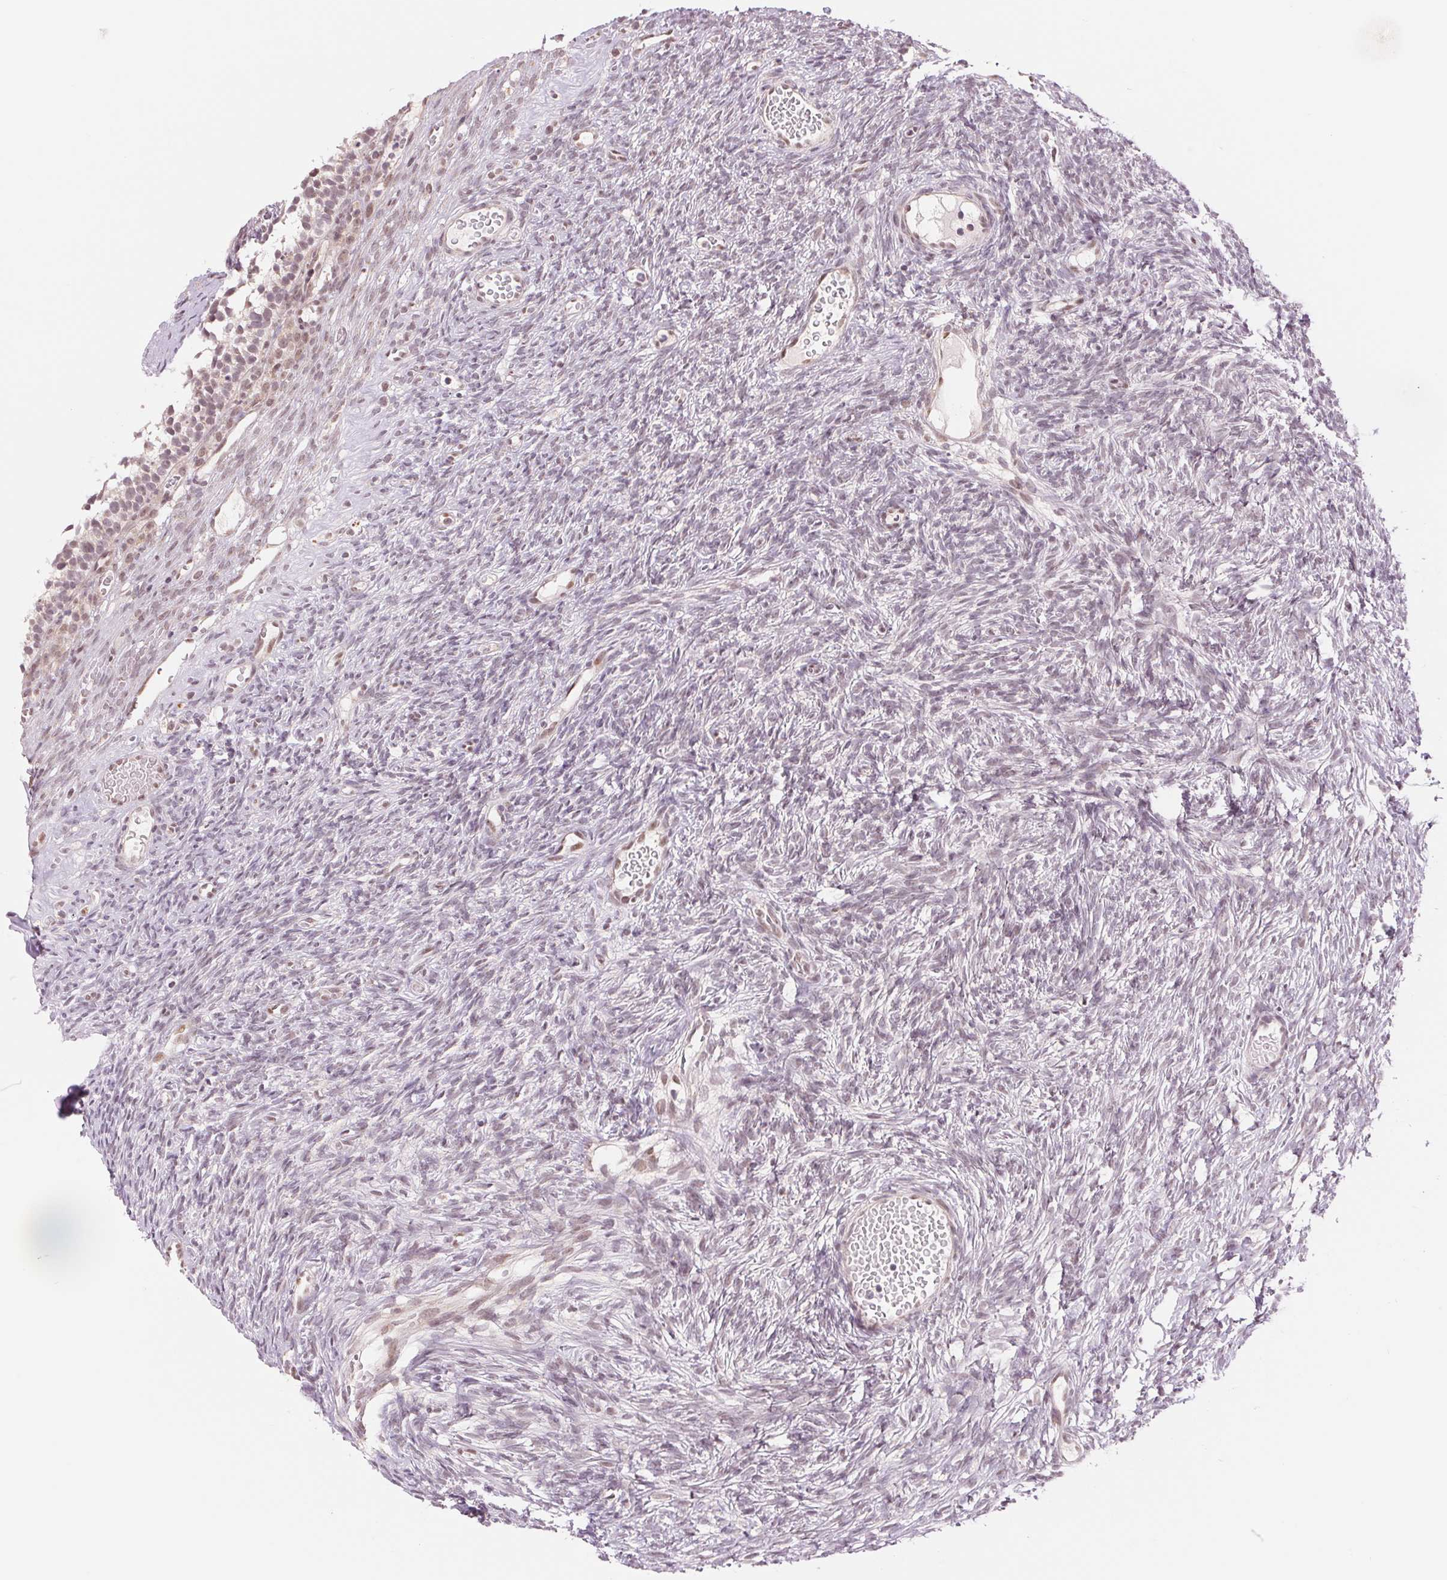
{"staining": {"intensity": "negative", "quantity": "none", "location": "none"}, "tissue": "ovary", "cell_type": "Ovarian stroma cells", "image_type": "normal", "snomed": [{"axis": "morphology", "description": "Normal tissue, NOS"}, {"axis": "topography", "description": "Ovary"}], "caption": "A high-resolution image shows IHC staining of normal ovary, which shows no significant positivity in ovarian stroma cells.", "gene": "ARHGAP32", "patient": {"sex": "female", "age": 34}}